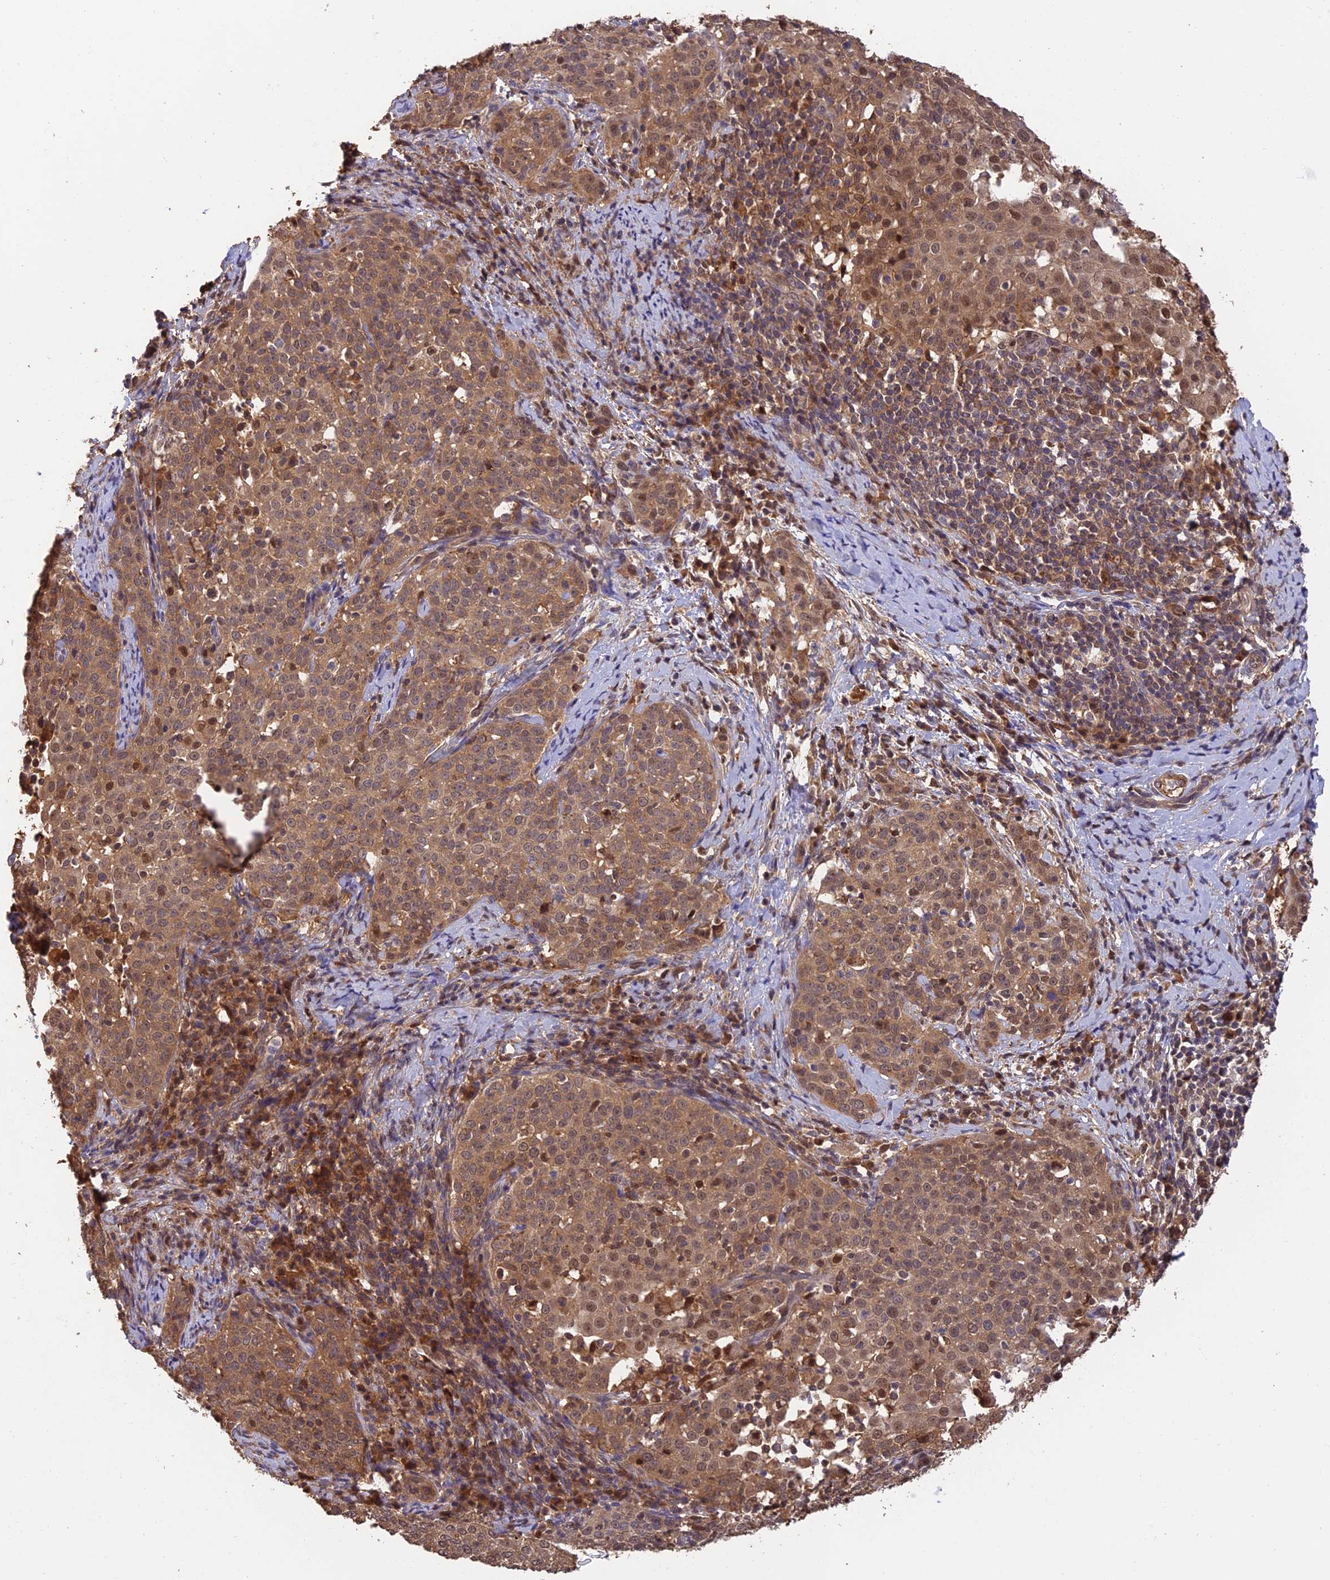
{"staining": {"intensity": "moderate", "quantity": ">75%", "location": "cytoplasmic/membranous,nuclear"}, "tissue": "cervical cancer", "cell_type": "Tumor cells", "image_type": "cancer", "snomed": [{"axis": "morphology", "description": "Squamous cell carcinoma, NOS"}, {"axis": "topography", "description": "Cervix"}], "caption": "The photomicrograph exhibits staining of cervical cancer, revealing moderate cytoplasmic/membranous and nuclear protein staining (brown color) within tumor cells. (Brightfield microscopy of DAB IHC at high magnification).", "gene": "PSMB3", "patient": {"sex": "female", "age": 57}}